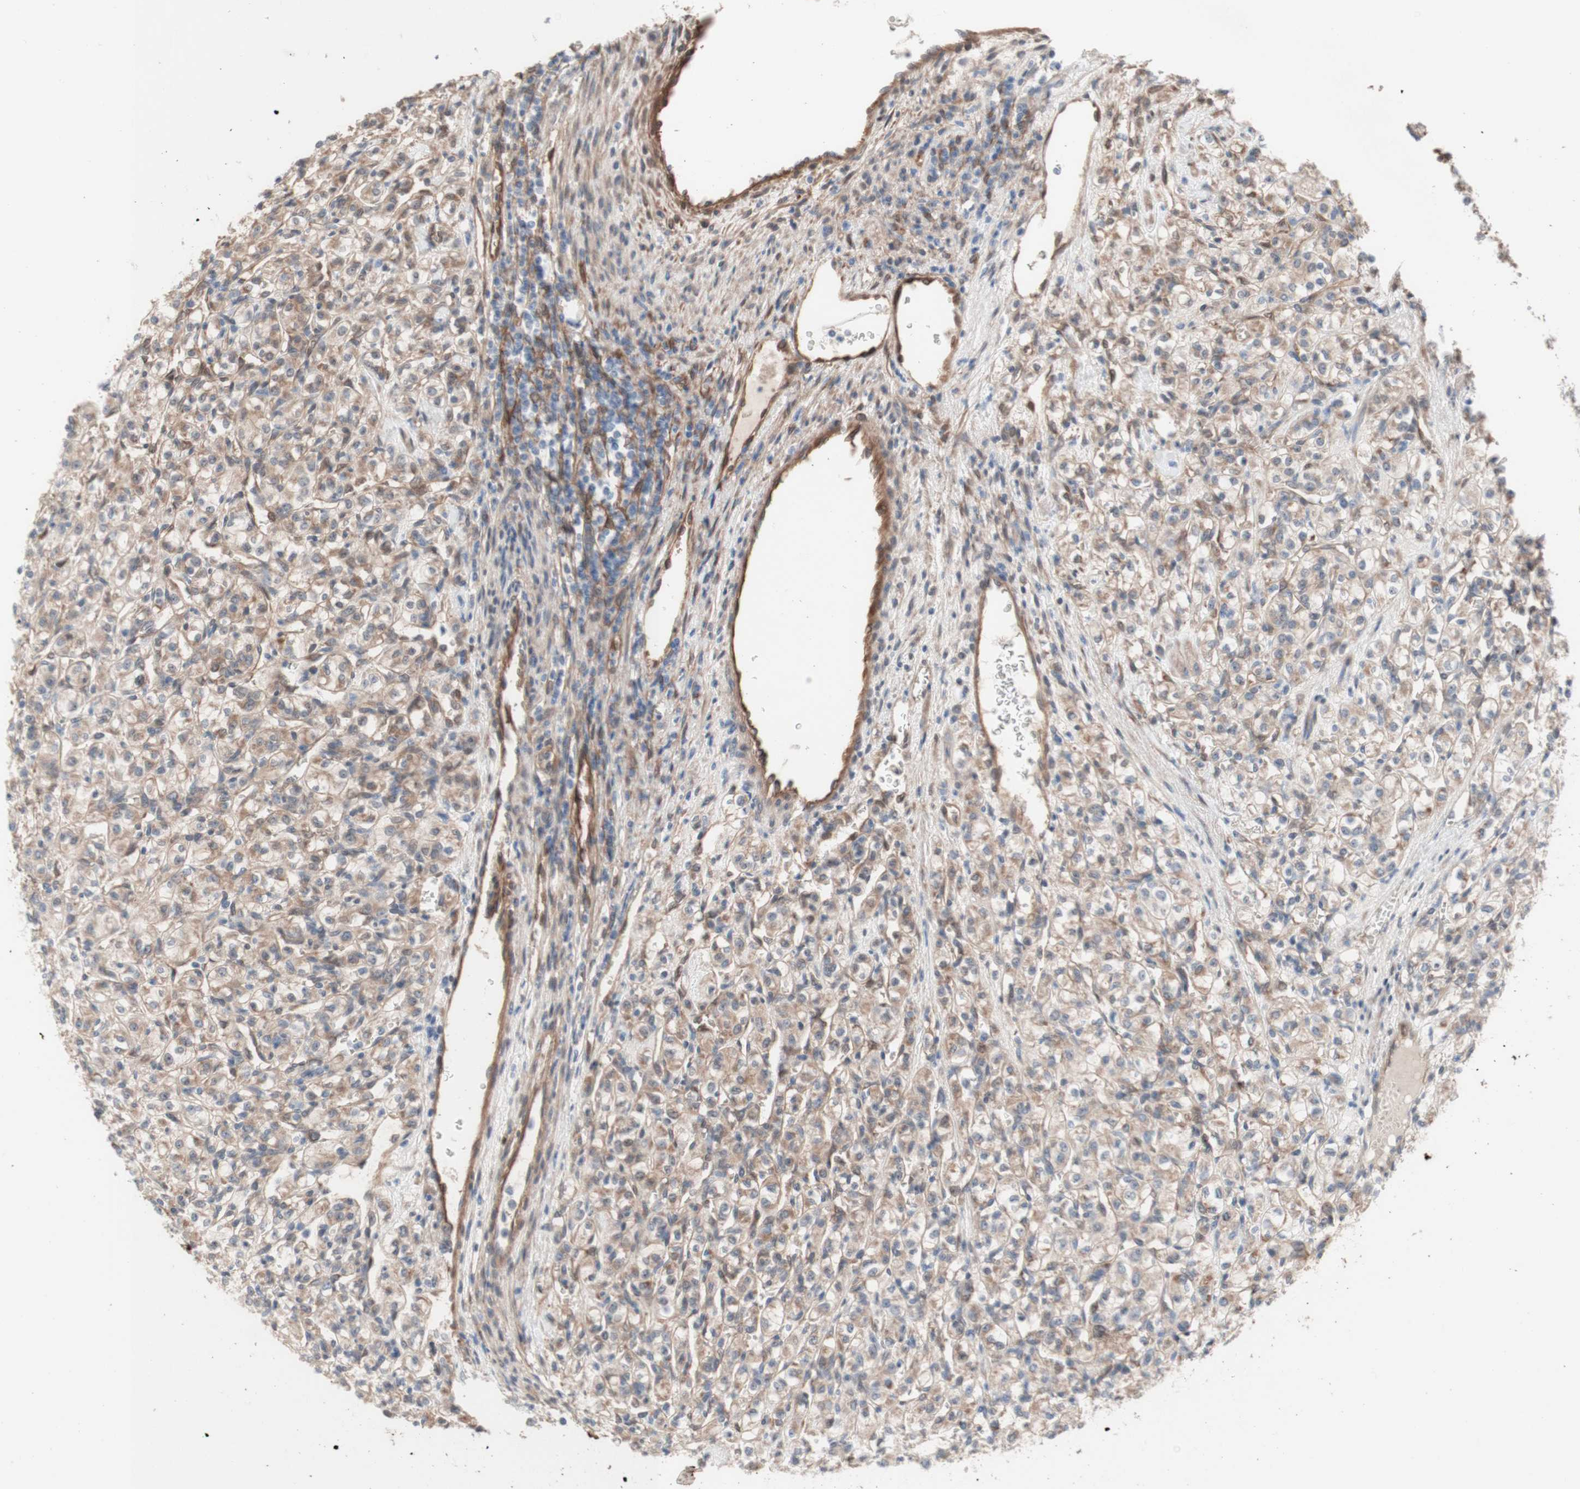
{"staining": {"intensity": "moderate", "quantity": ">75%", "location": "cytoplasmic/membranous"}, "tissue": "renal cancer", "cell_type": "Tumor cells", "image_type": "cancer", "snomed": [{"axis": "morphology", "description": "Adenocarcinoma, NOS"}, {"axis": "topography", "description": "Kidney"}], "caption": "Tumor cells display medium levels of moderate cytoplasmic/membranous staining in approximately >75% of cells in human renal cancer (adenocarcinoma). Ihc stains the protein of interest in brown and the nuclei are stained blue.", "gene": "CNN3", "patient": {"sex": "male", "age": 77}}